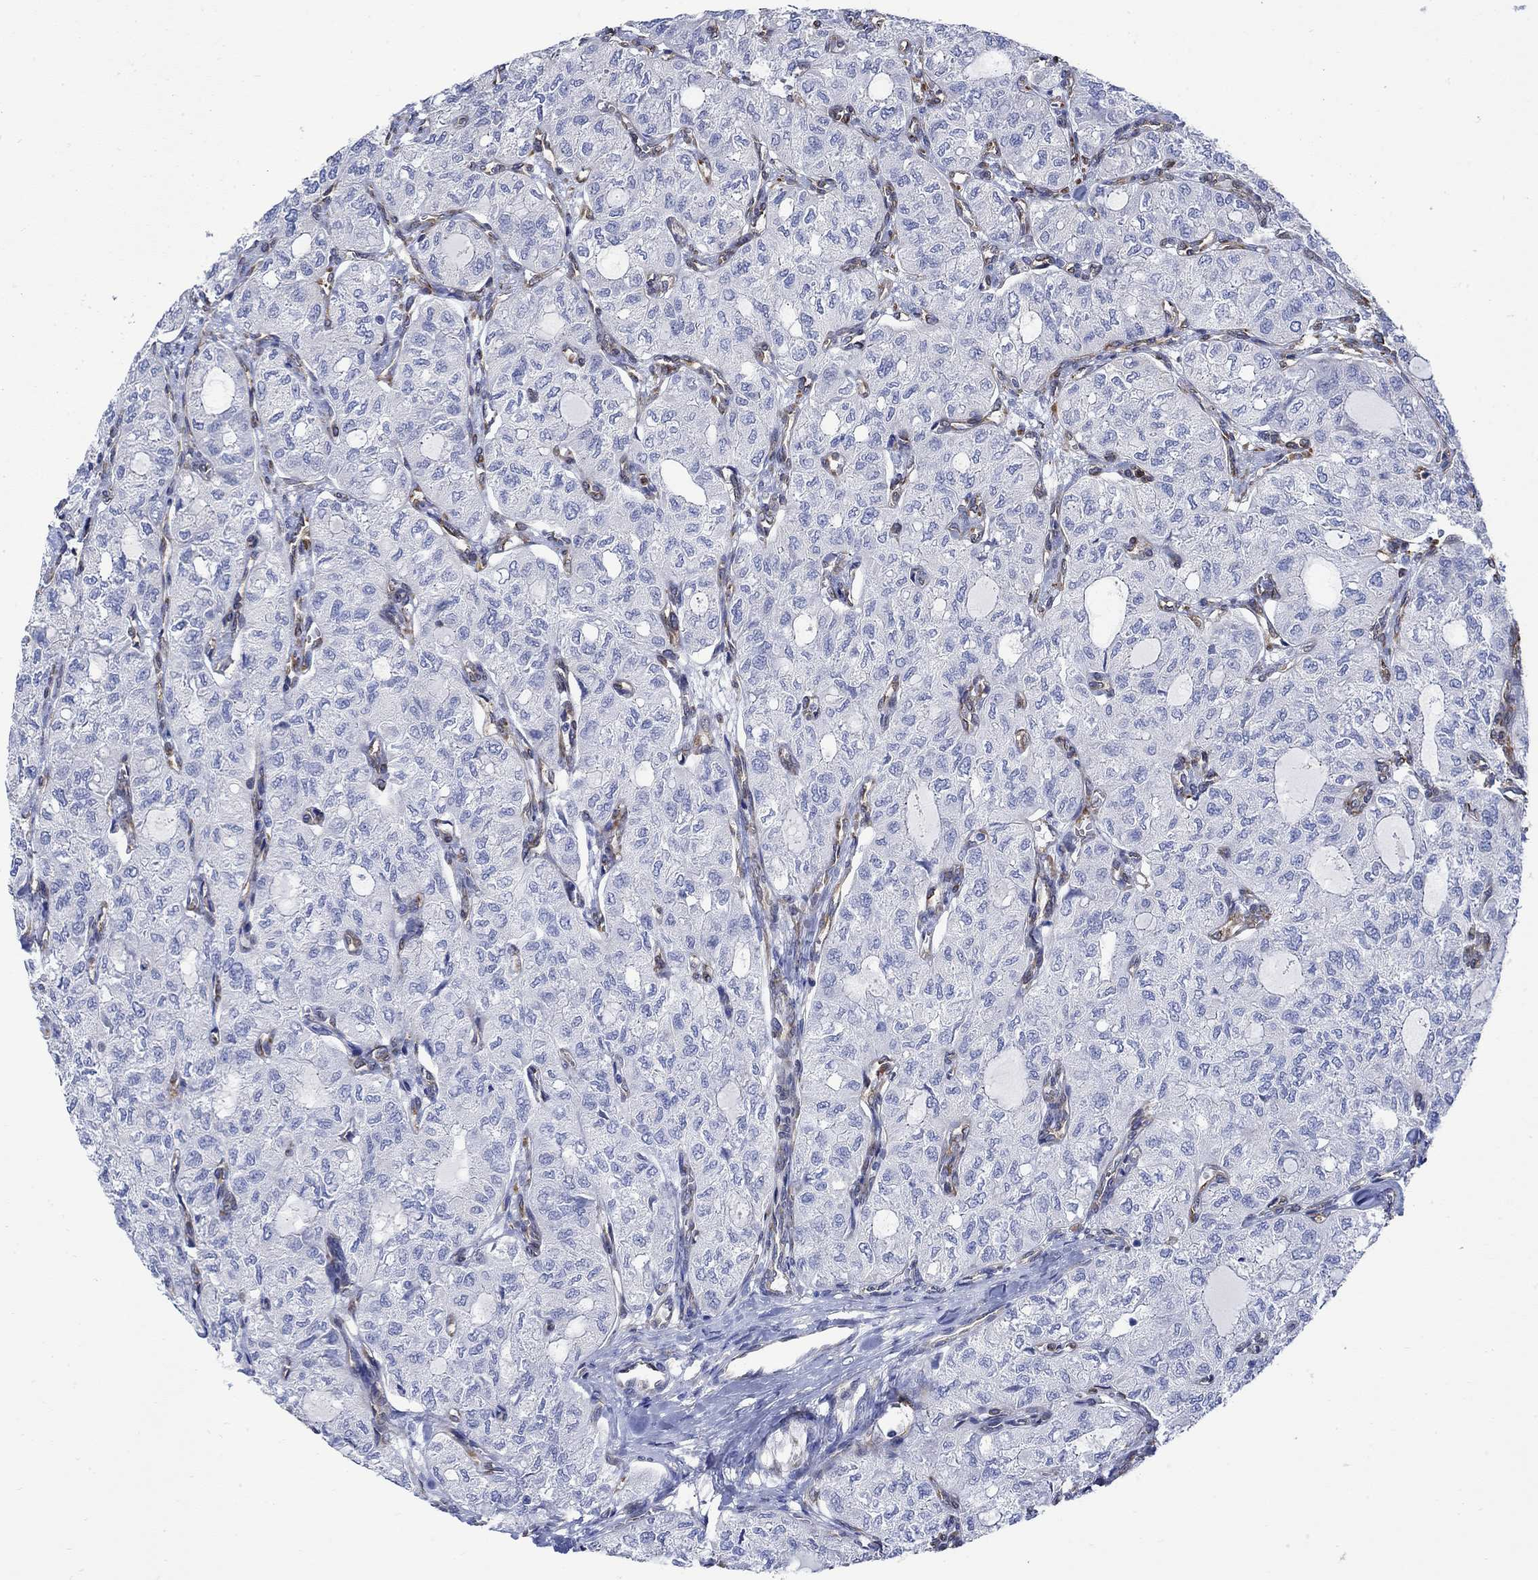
{"staining": {"intensity": "negative", "quantity": "none", "location": "none"}, "tissue": "thyroid cancer", "cell_type": "Tumor cells", "image_type": "cancer", "snomed": [{"axis": "morphology", "description": "Follicular adenoma carcinoma, NOS"}, {"axis": "topography", "description": "Thyroid gland"}], "caption": "A histopathology image of thyroid cancer stained for a protein reveals no brown staining in tumor cells. The staining was performed using DAB to visualize the protein expression in brown, while the nuclei were stained in blue with hematoxylin (Magnification: 20x).", "gene": "TGM2", "patient": {"sex": "male", "age": 75}}